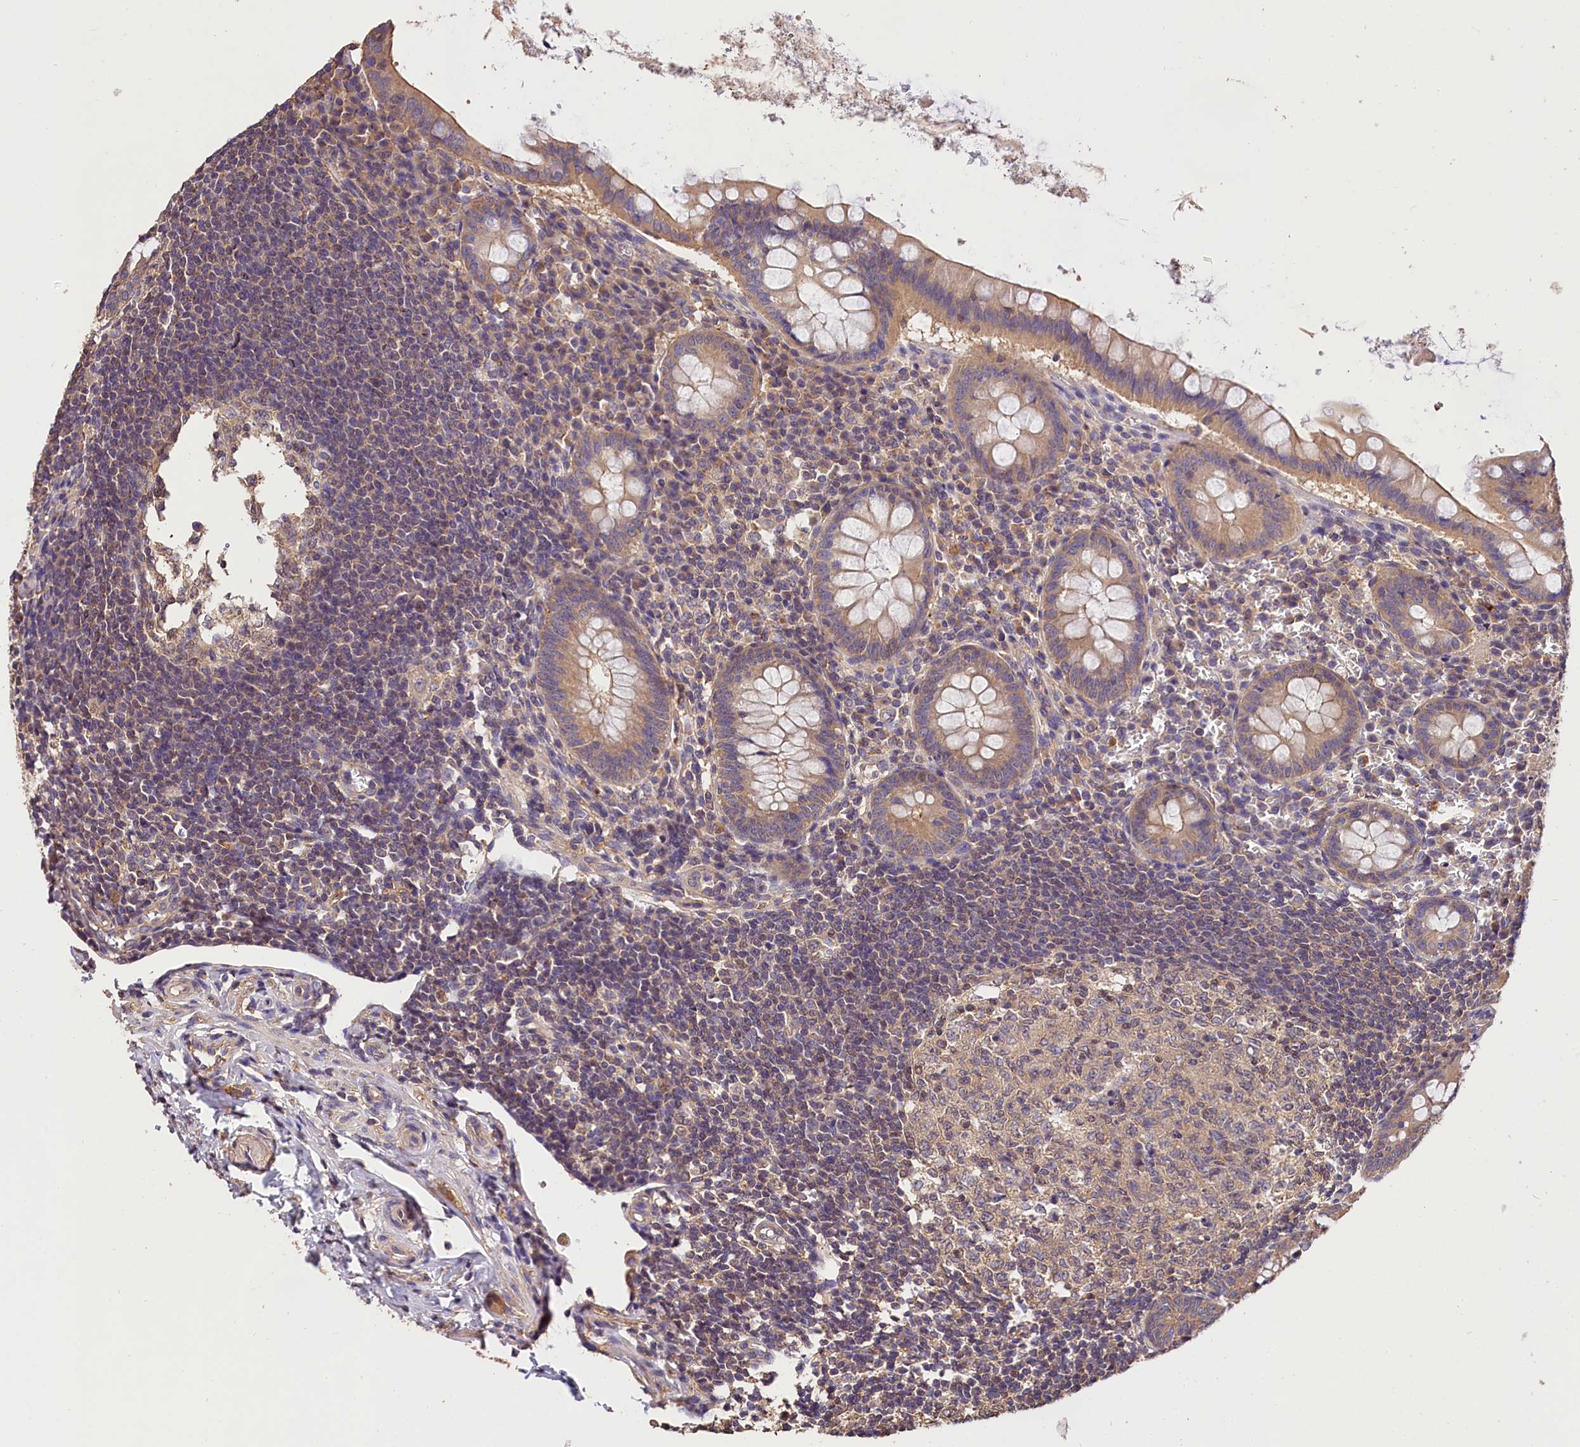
{"staining": {"intensity": "moderate", "quantity": ">75%", "location": "cytoplasmic/membranous"}, "tissue": "appendix", "cell_type": "Glandular cells", "image_type": "normal", "snomed": [{"axis": "morphology", "description": "Normal tissue, NOS"}, {"axis": "topography", "description": "Appendix"}], "caption": "This photomicrograph reveals IHC staining of unremarkable human appendix, with medium moderate cytoplasmic/membranous expression in about >75% of glandular cells.", "gene": "OAS3", "patient": {"sex": "female", "age": 33}}